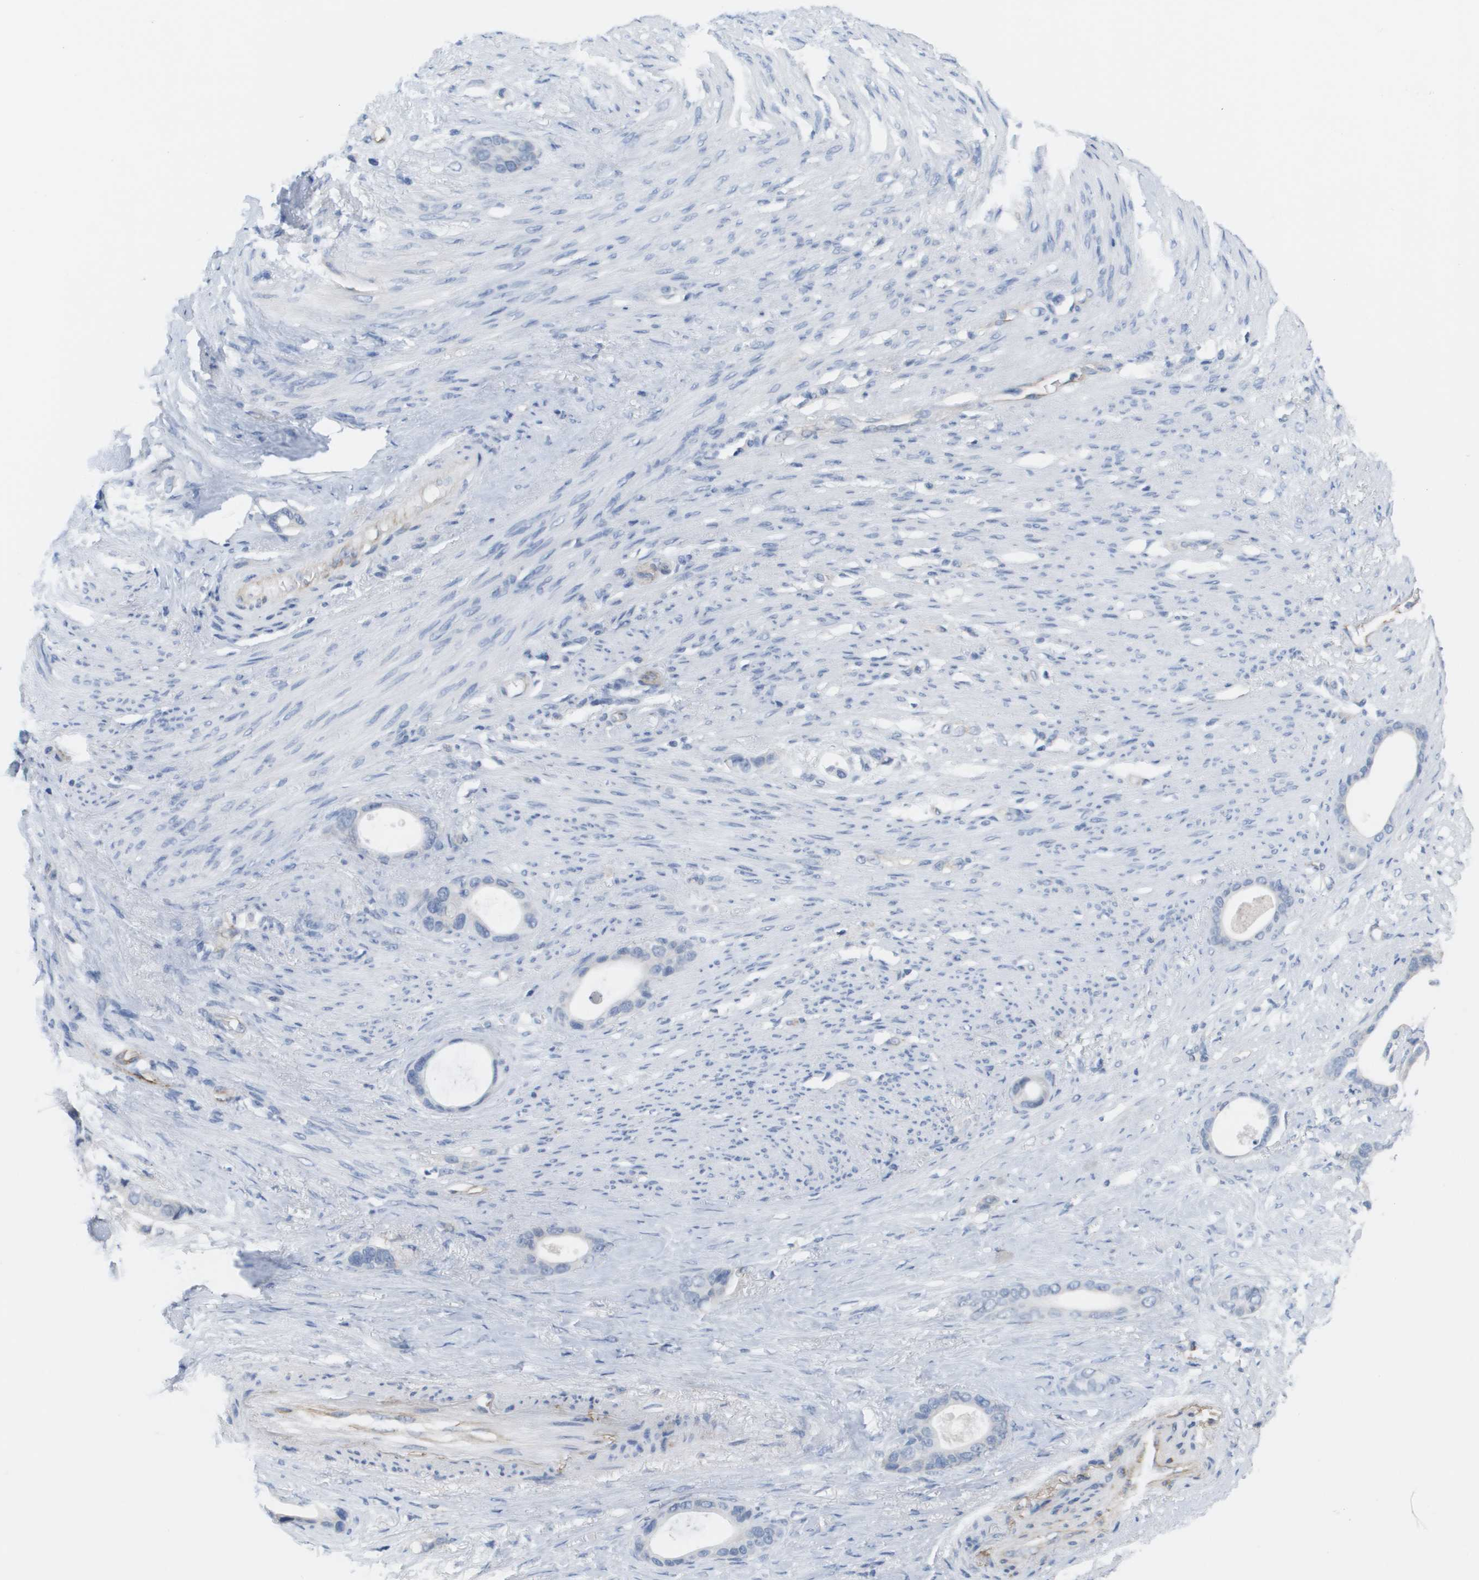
{"staining": {"intensity": "negative", "quantity": "none", "location": "none"}, "tissue": "stomach cancer", "cell_type": "Tumor cells", "image_type": "cancer", "snomed": [{"axis": "morphology", "description": "Adenocarcinoma, NOS"}, {"axis": "topography", "description": "Stomach"}], "caption": "DAB immunohistochemical staining of human stomach adenocarcinoma displays no significant positivity in tumor cells.", "gene": "ANGPT2", "patient": {"sex": "female", "age": 75}}